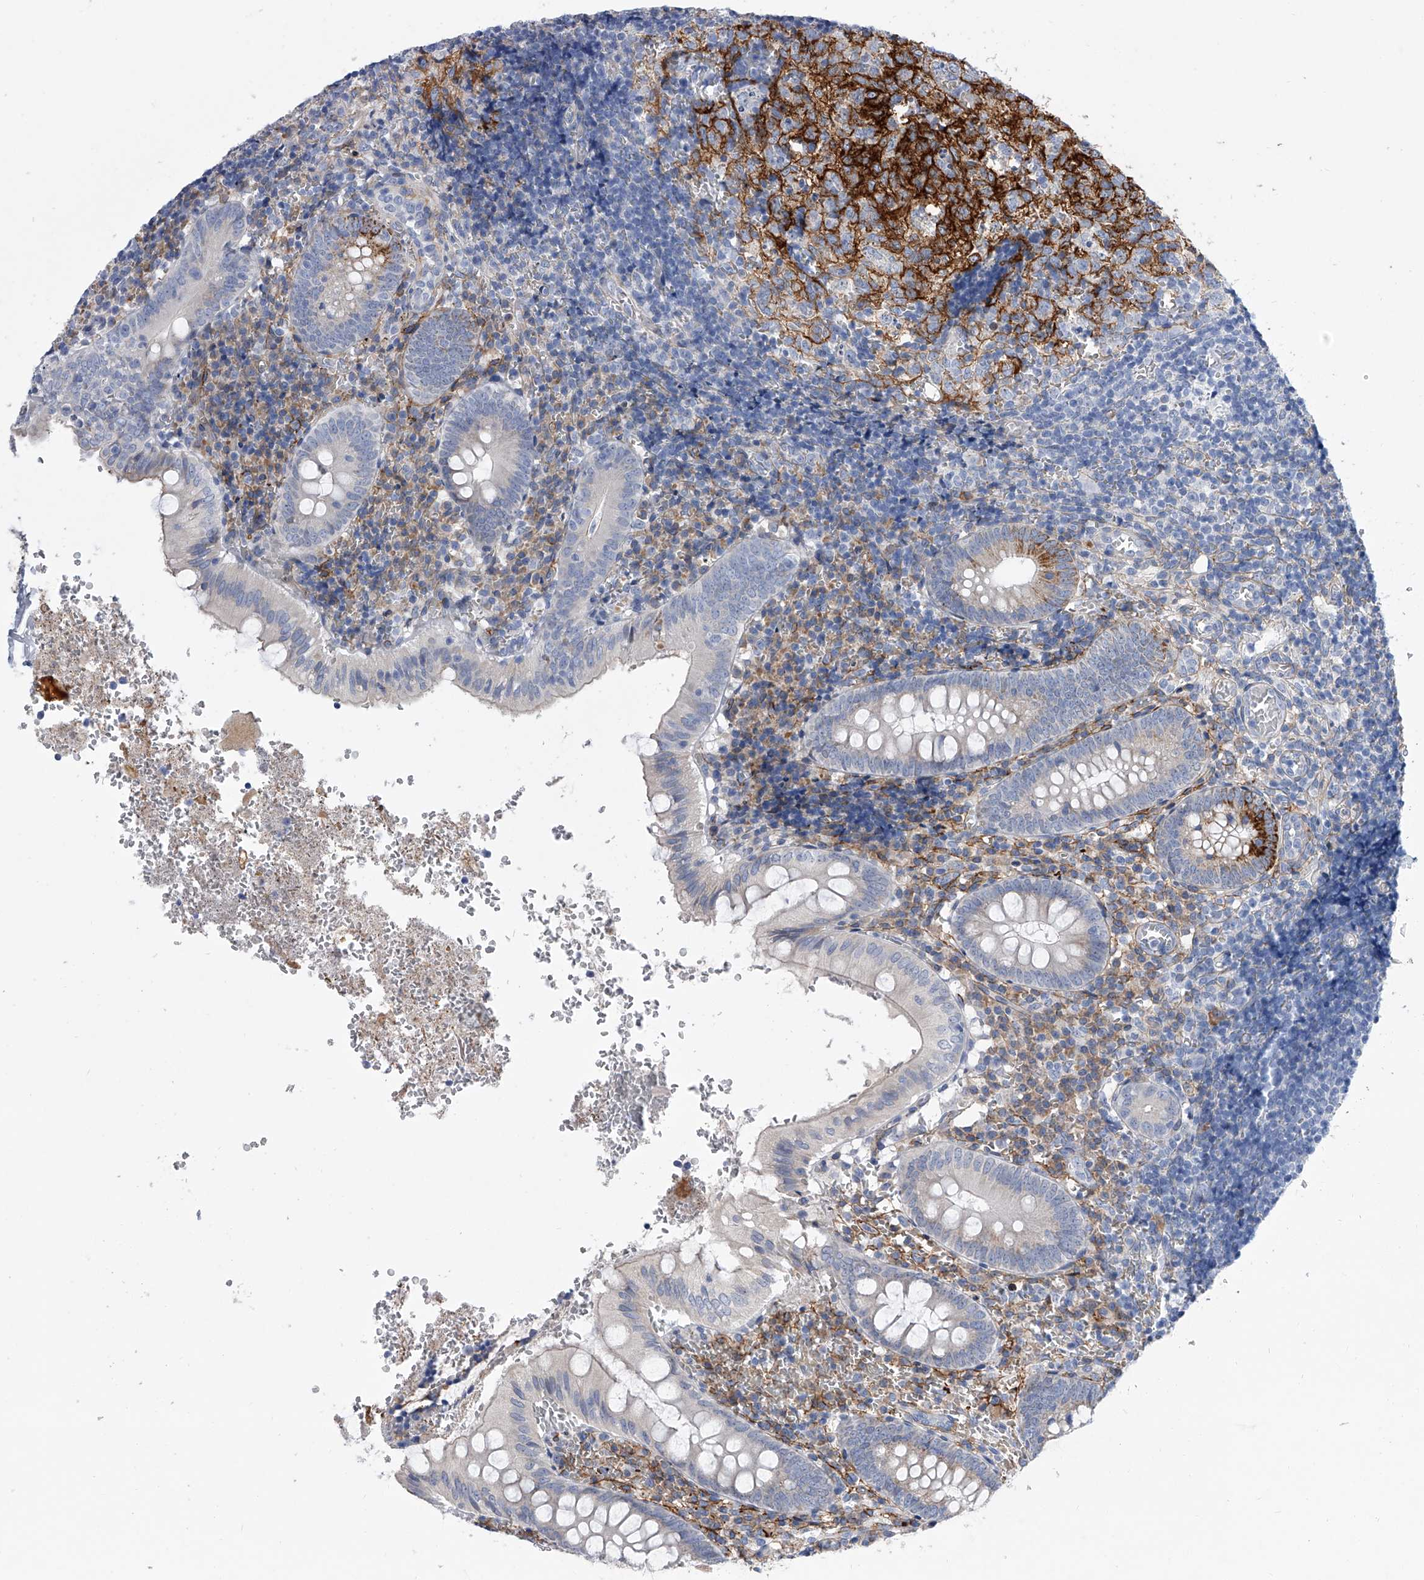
{"staining": {"intensity": "strong", "quantity": "<25%", "location": "cytoplasmic/membranous"}, "tissue": "appendix", "cell_type": "Glandular cells", "image_type": "normal", "snomed": [{"axis": "morphology", "description": "Normal tissue, NOS"}, {"axis": "topography", "description": "Appendix"}], "caption": "The immunohistochemical stain highlights strong cytoplasmic/membranous positivity in glandular cells of benign appendix. (IHC, brightfield microscopy, high magnification).", "gene": "ALG14", "patient": {"sex": "male", "age": 8}}